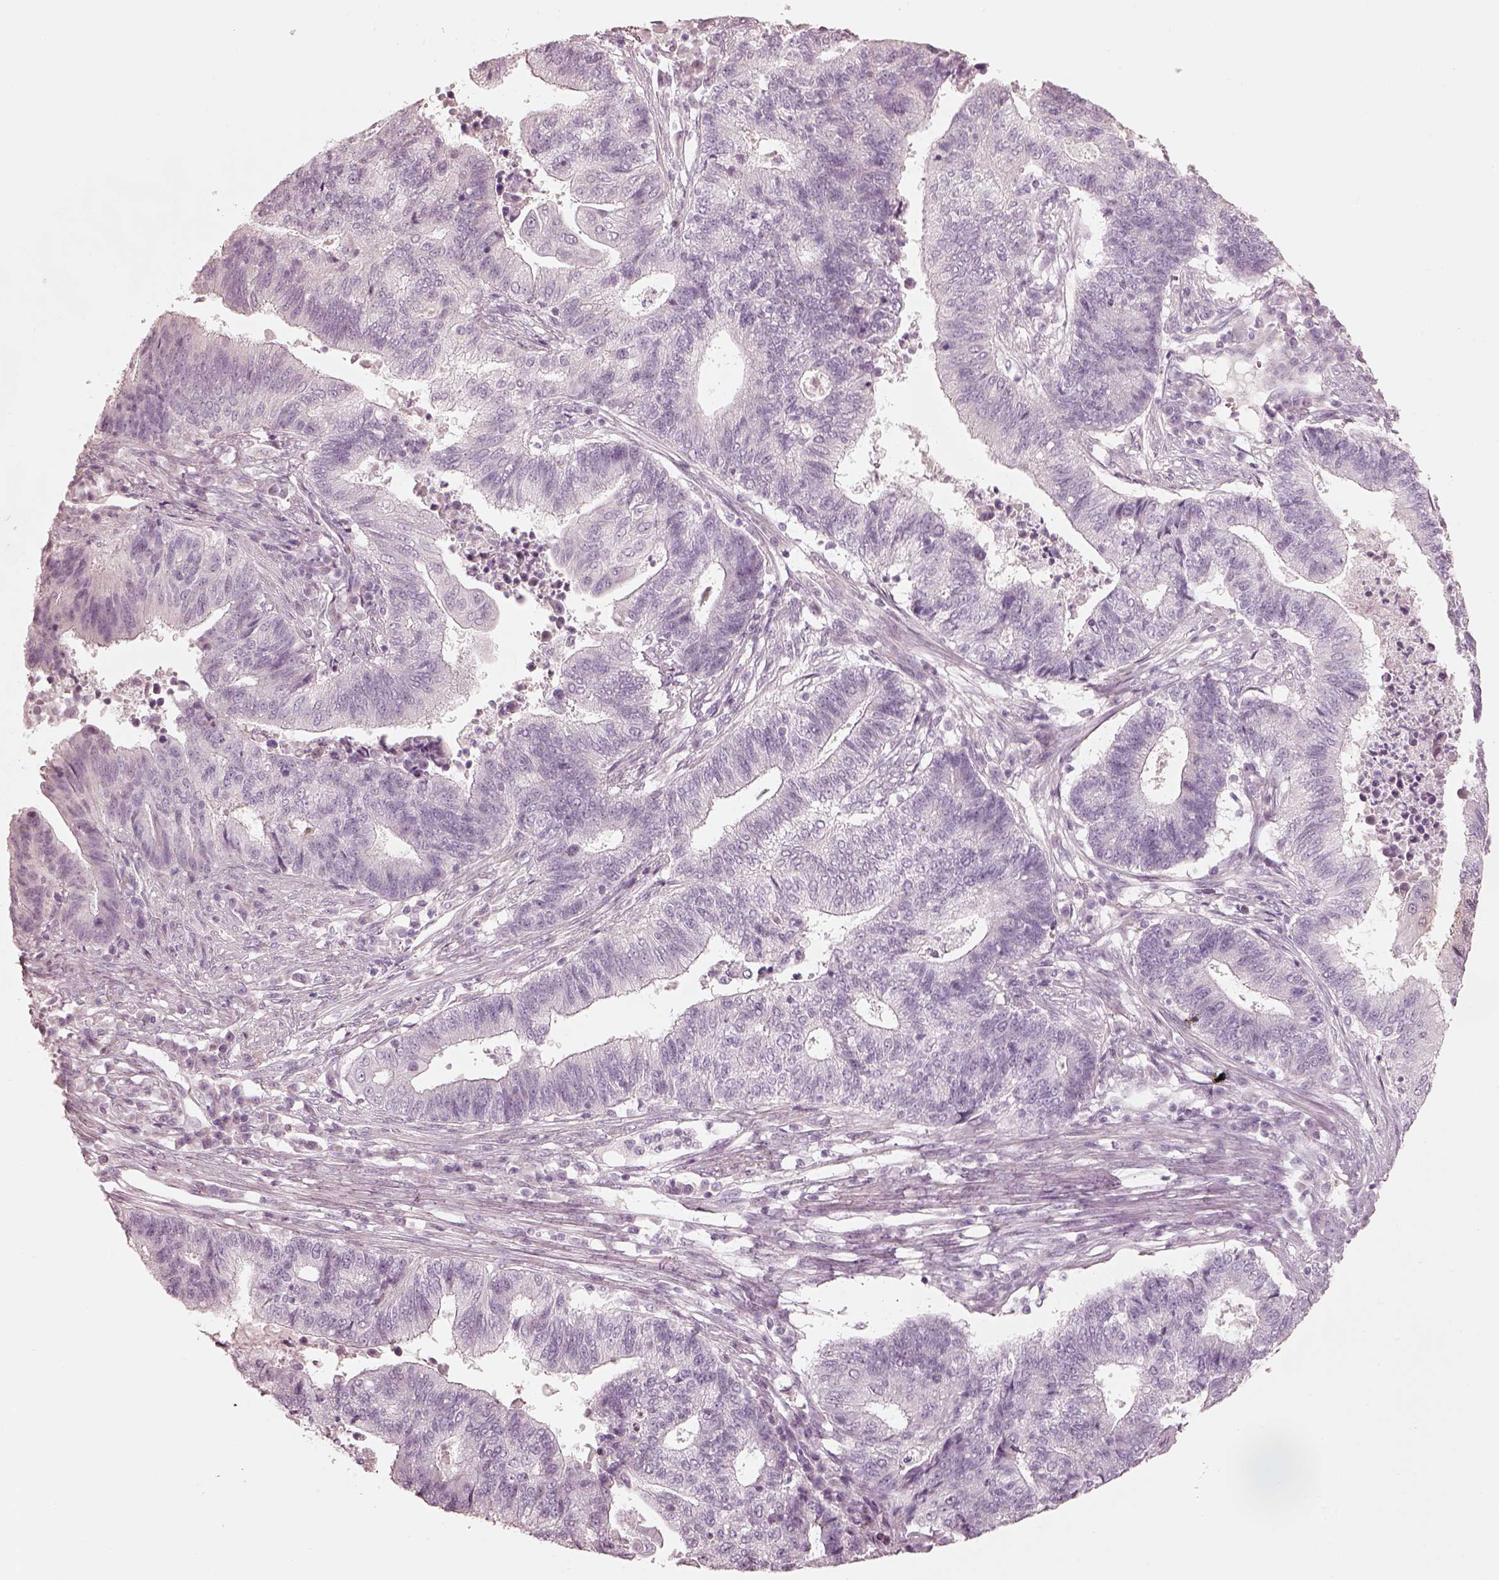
{"staining": {"intensity": "negative", "quantity": "none", "location": "none"}, "tissue": "endometrial cancer", "cell_type": "Tumor cells", "image_type": "cancer", "snomed": [{"axis": "morphology", "description": "Adenocarcinoma, NOS"}, {"axis": "topography", "description": "Uterus"}, {"axis": "topography", "description": "Endometrium"}], "caption": "Tumor cells show no significant positivity in endometrial cancer (adenocarcinoma).", "gene": "RSPH9", "patient": {"sex": "female", "age": 54}}